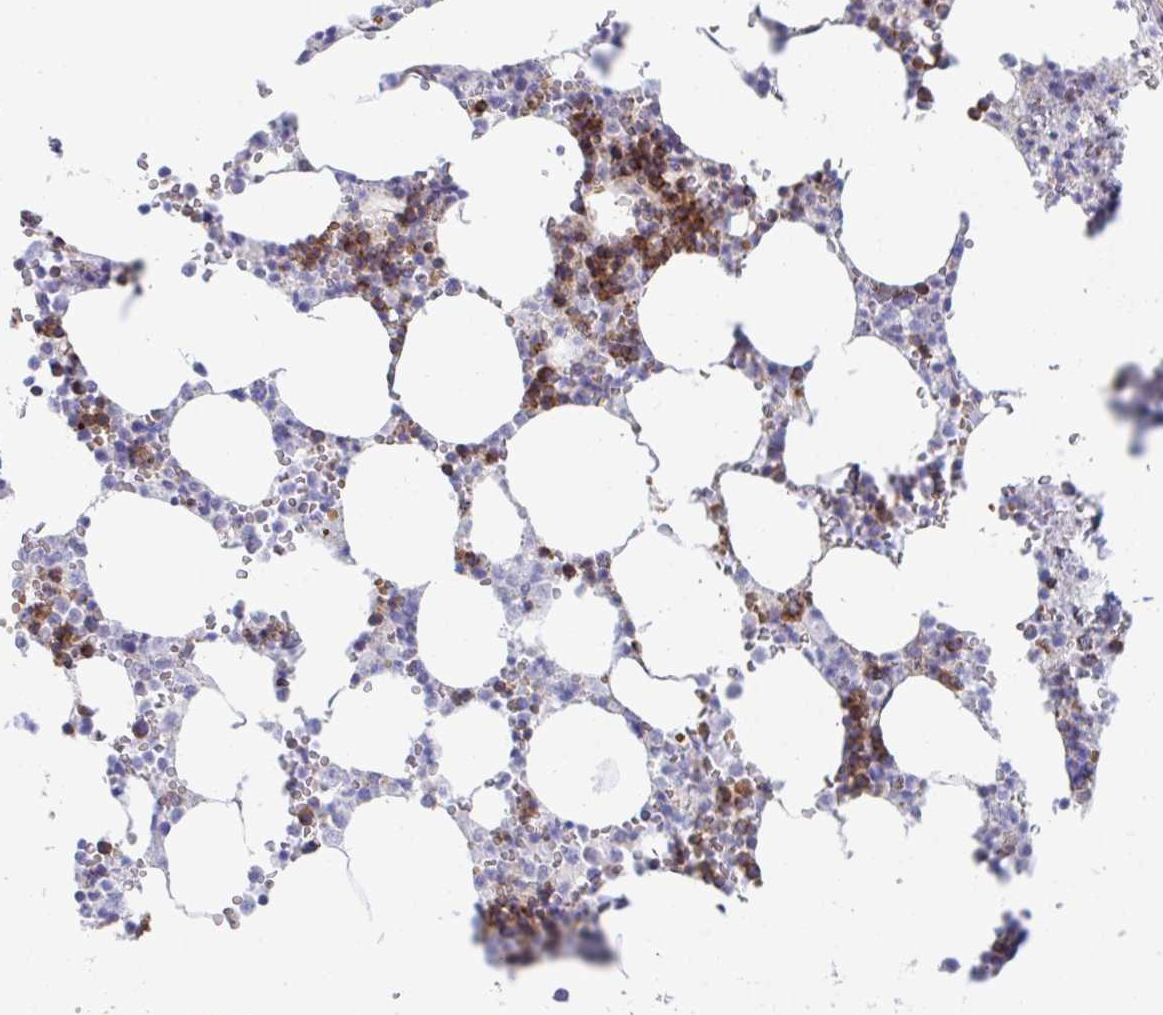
{"staining": {"intensity": "strong", "quantity": "<25%", "location": "cytoplasmic/membranous"}, "tissue": "bone marrow", "cell_type": "Hematopoietic cells", "image_type": "normal", "snomed": [{"axis": "morphology", "description": "Normal tissue, NOS"}, {"axis": "topography", "description": "Bone marrow"}], "caption": "The micrograph displays immunohistochemical staining of benign bone marrow. There is strong cytoplasmic/membranous positivity is seen in about <25% of hematopoietic cells. (brown staining indicates protein expression, while blue staining denotes nuclei).", "gene": "WNK1", "patient": {"sex": "male", "age": 54}}